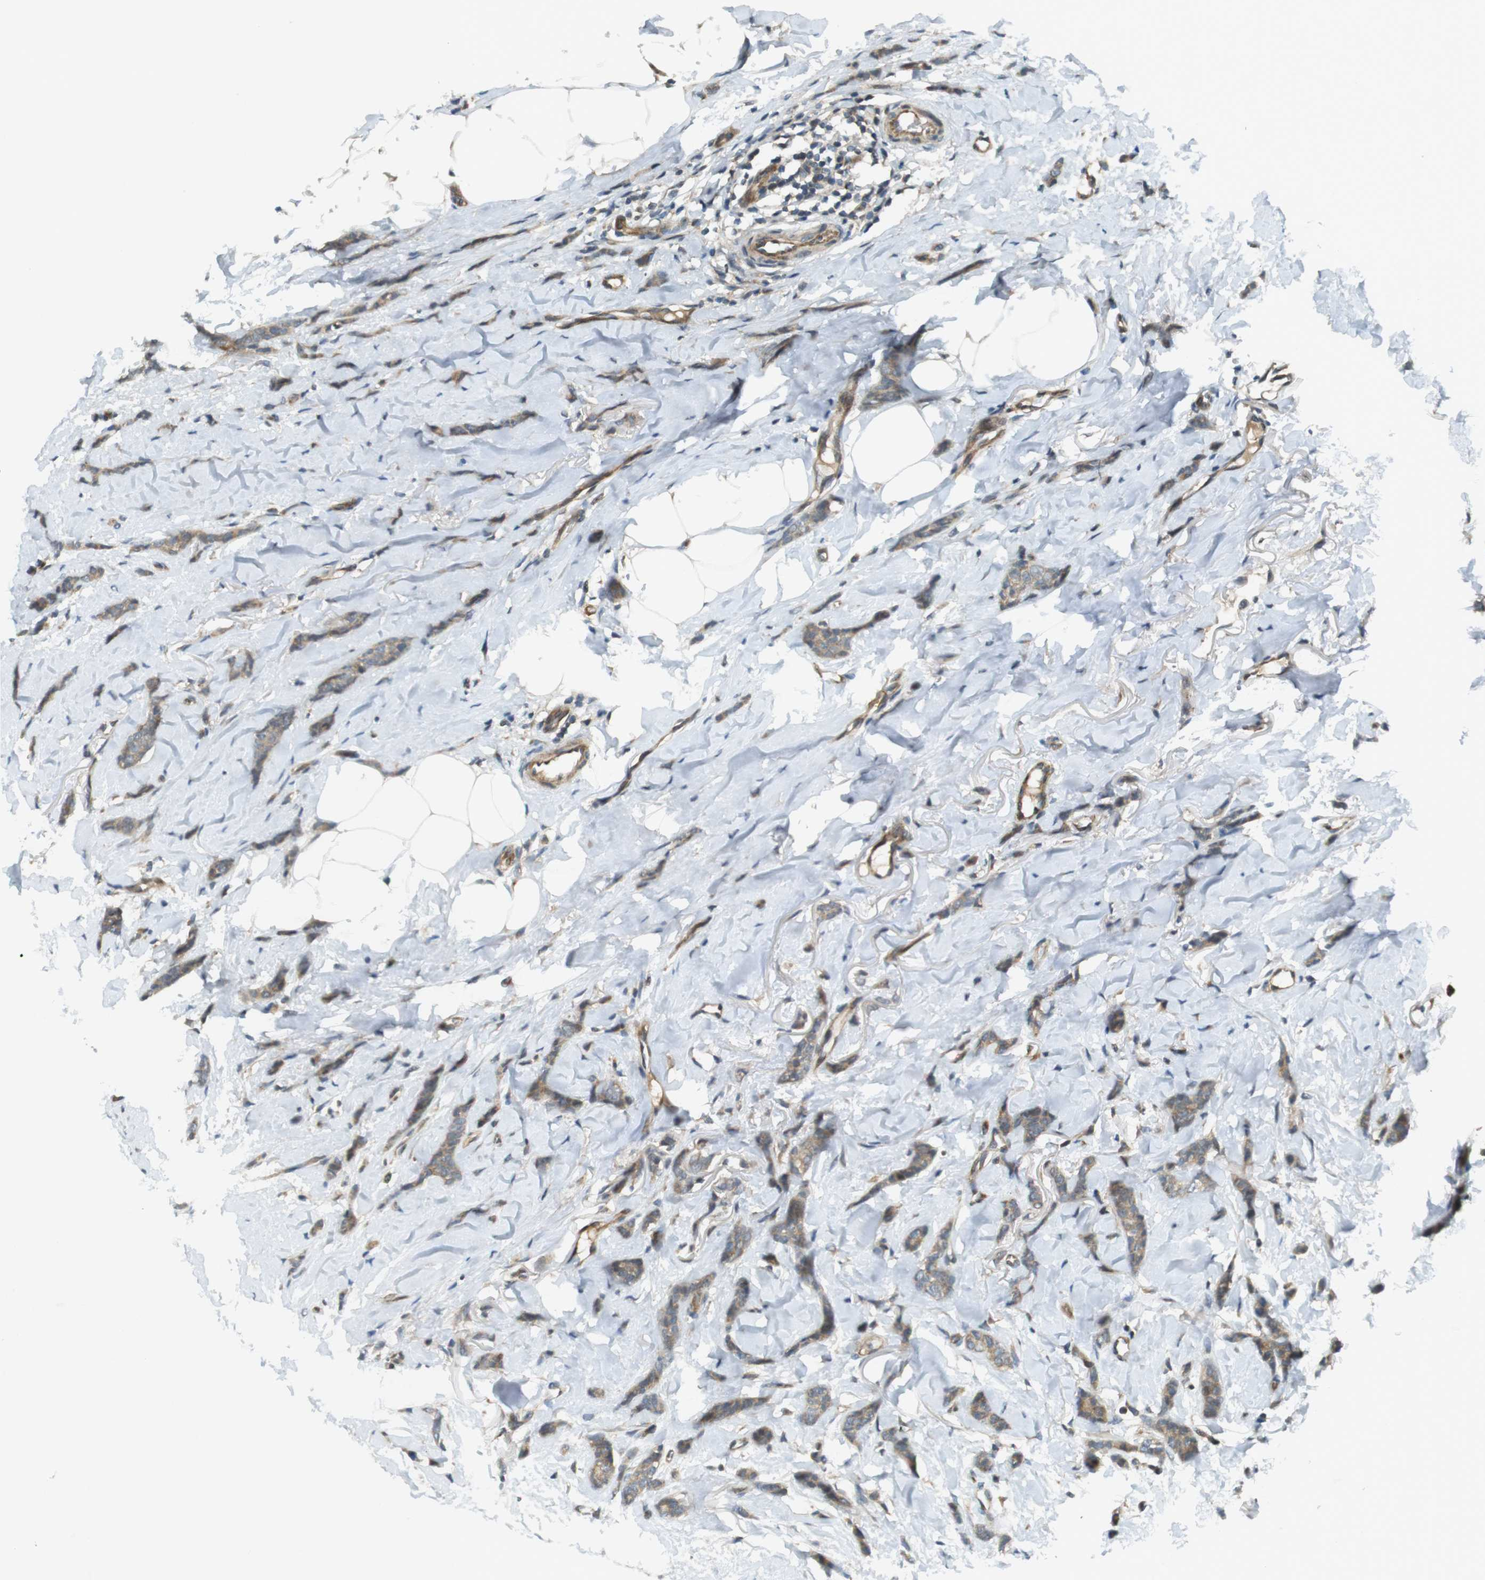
{"staining": {"intensity": "moderate", "quantity": ">75%", "location": "cytoplasmic/membranous"}, "tissue": "breast cancer", "cell_type": "Tumor cells", "image_type": "cancer", "snomed": [{"axis": "morphology", "description": "Lobular carcinoma"}, {"axis": "topography", "description": "Skin"}, {"axis": "topography", "description": "Breast"}], "caption": "Human lobular carcinoma (breast) stained with a protein marker displays moderate staining in tumor cells.", "gene": "IFFO2", "patient": {"sex": "female", "age": 46}}